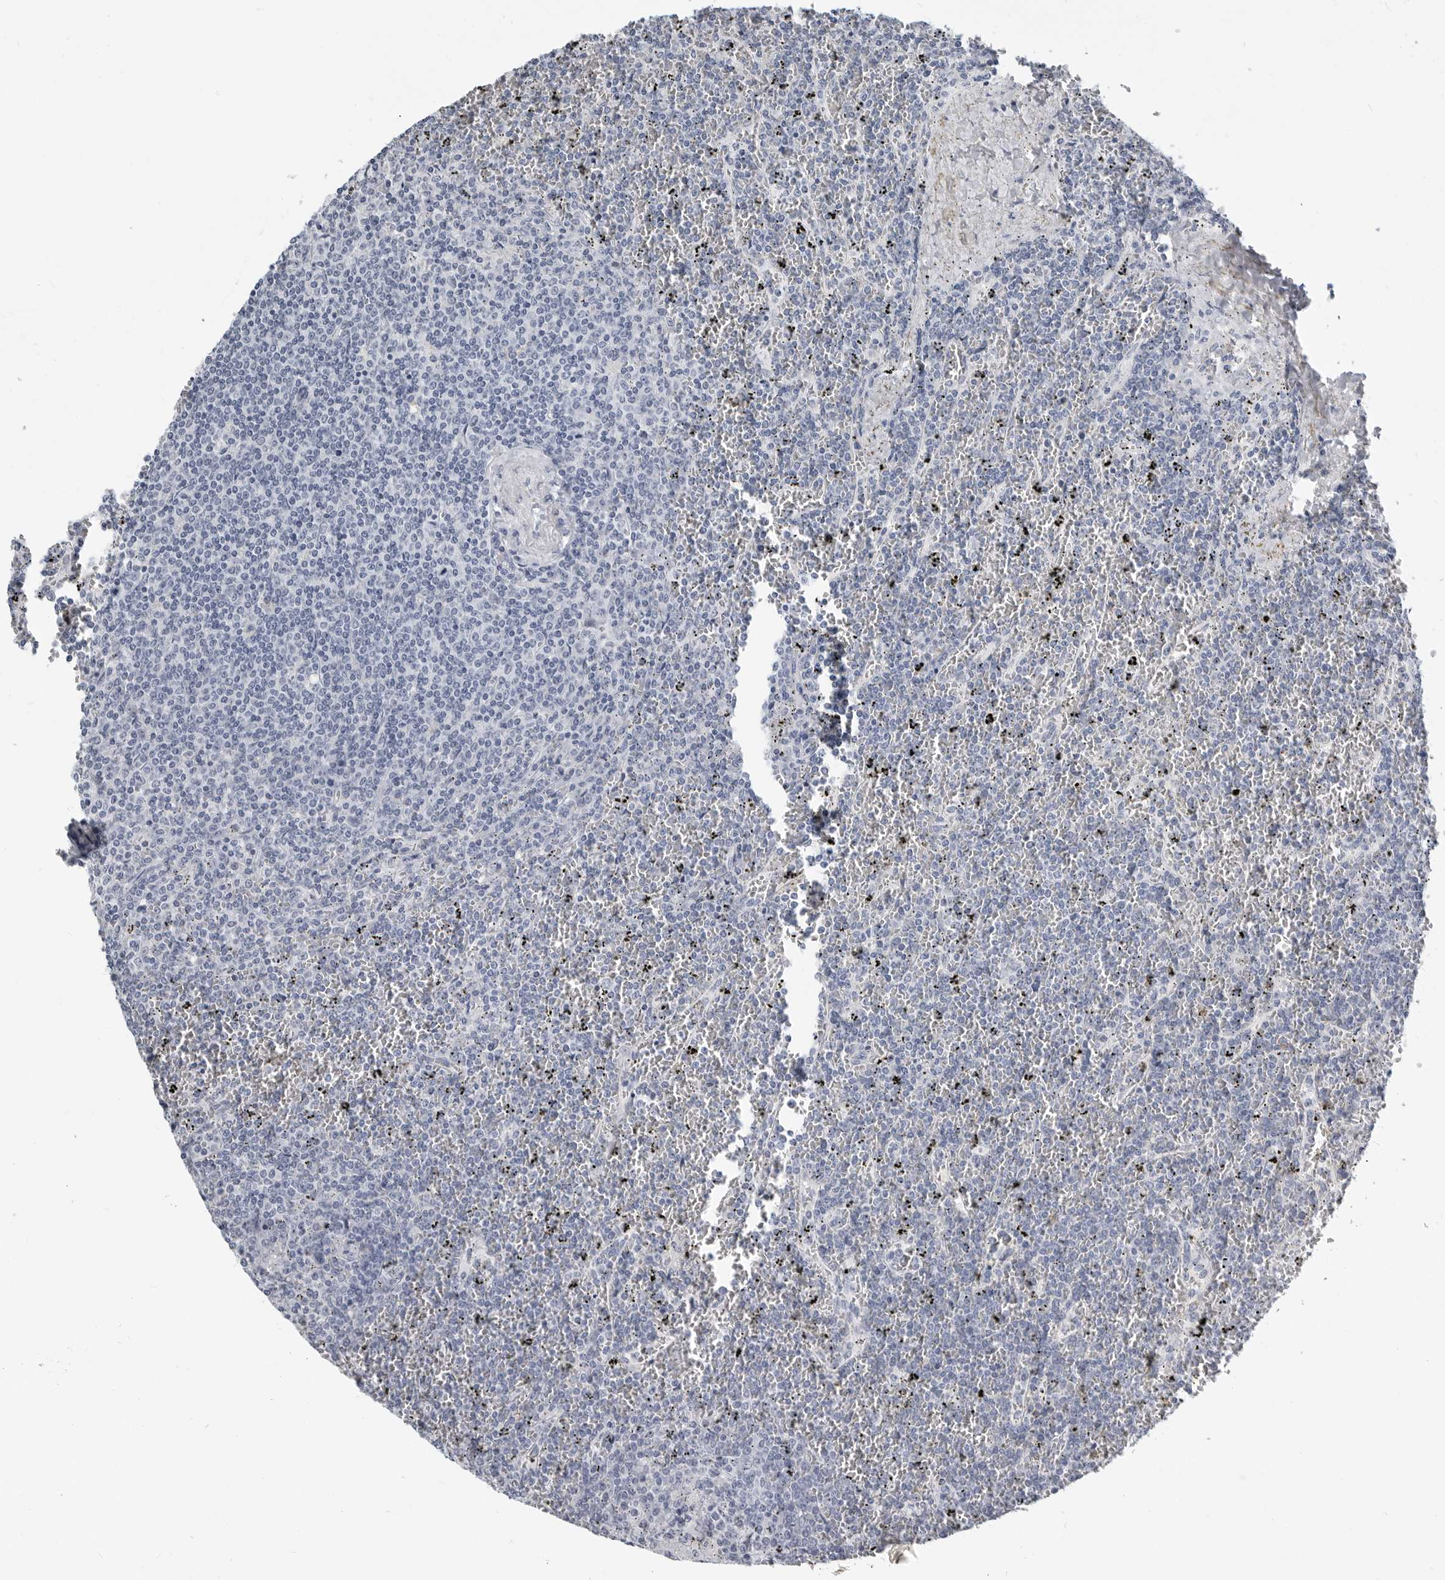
{"staining": {"intensity": "negative", "quantity": "none", "location": "none"}, "tissue": "lymphoma", "cell_type": "Tumor cells", "image_type": "cancer", "snomed": [{"axis": "morphology", "description": "Malignant lymphoma, non-Hodgkin's type, Low grade"}, {"axis": "topography", "description": "Spleen"}], "caption": "Tumor cells are negative for brown protein staining in malignant lymphoma, non-Hodgkin's type (low-grade).", "gene": "PLN", "patient": {"sex": "female", "age": 19}}